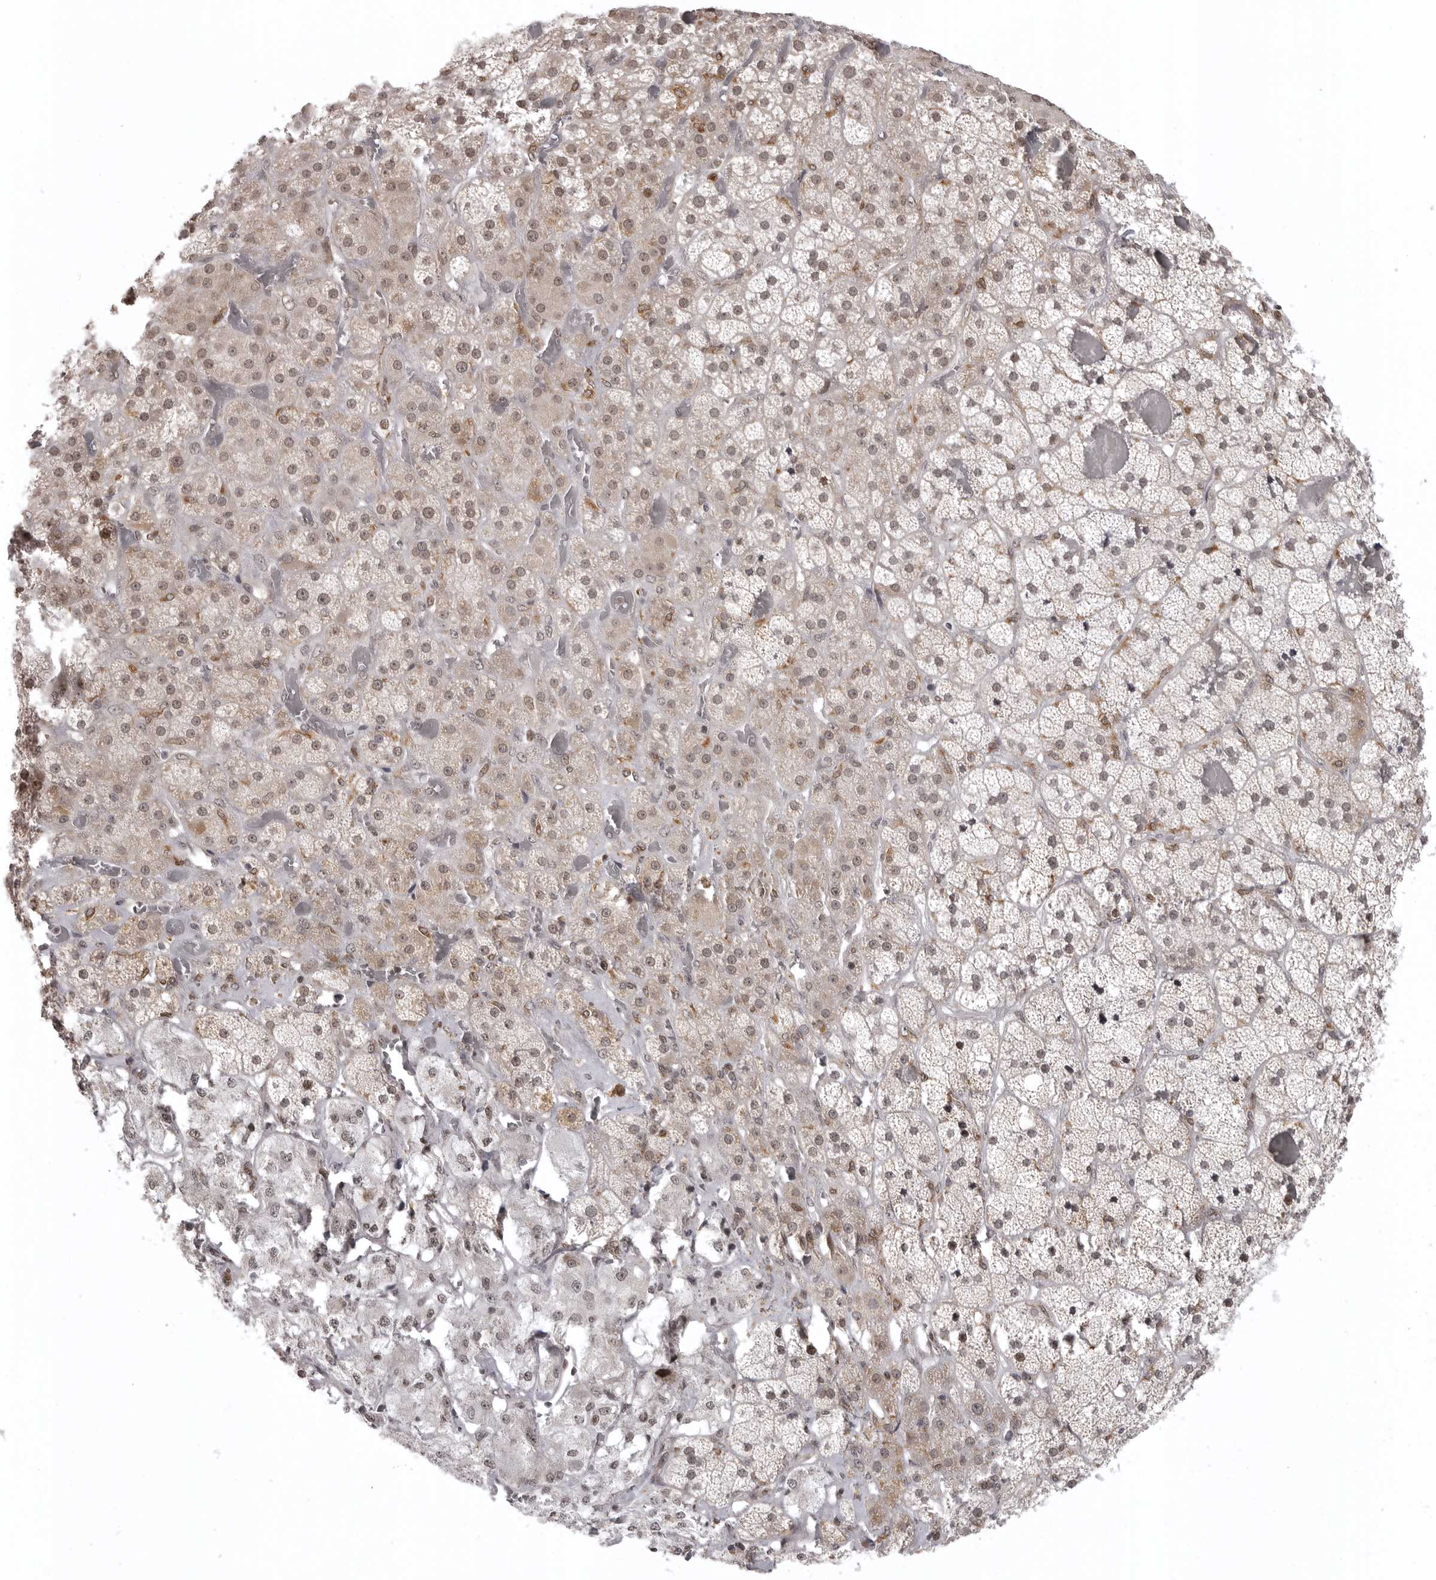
{"staining": {"intensity": "moderate", "quantity": "25%-75%", "location": "cytoplasmic/membranous,nuclear"}, "tissue": "adrenal gland", "cell_type": "Glandular cells", "image_type": "normal", "snomed": [{"axis": "morphology", "description": "Normal tissue, NOS"}, {"axis": "topography", "description": "Adrenal gland"}], "caption": "Glandular cells exhibit medium levels of moderate cytoplasmic/membranous,nuclear positivity in approximately 25%-75% of cells in unremarkable adrenal gland.", "gene": "ISG20L2", "patient": {"sex": "male", "age": 57}}